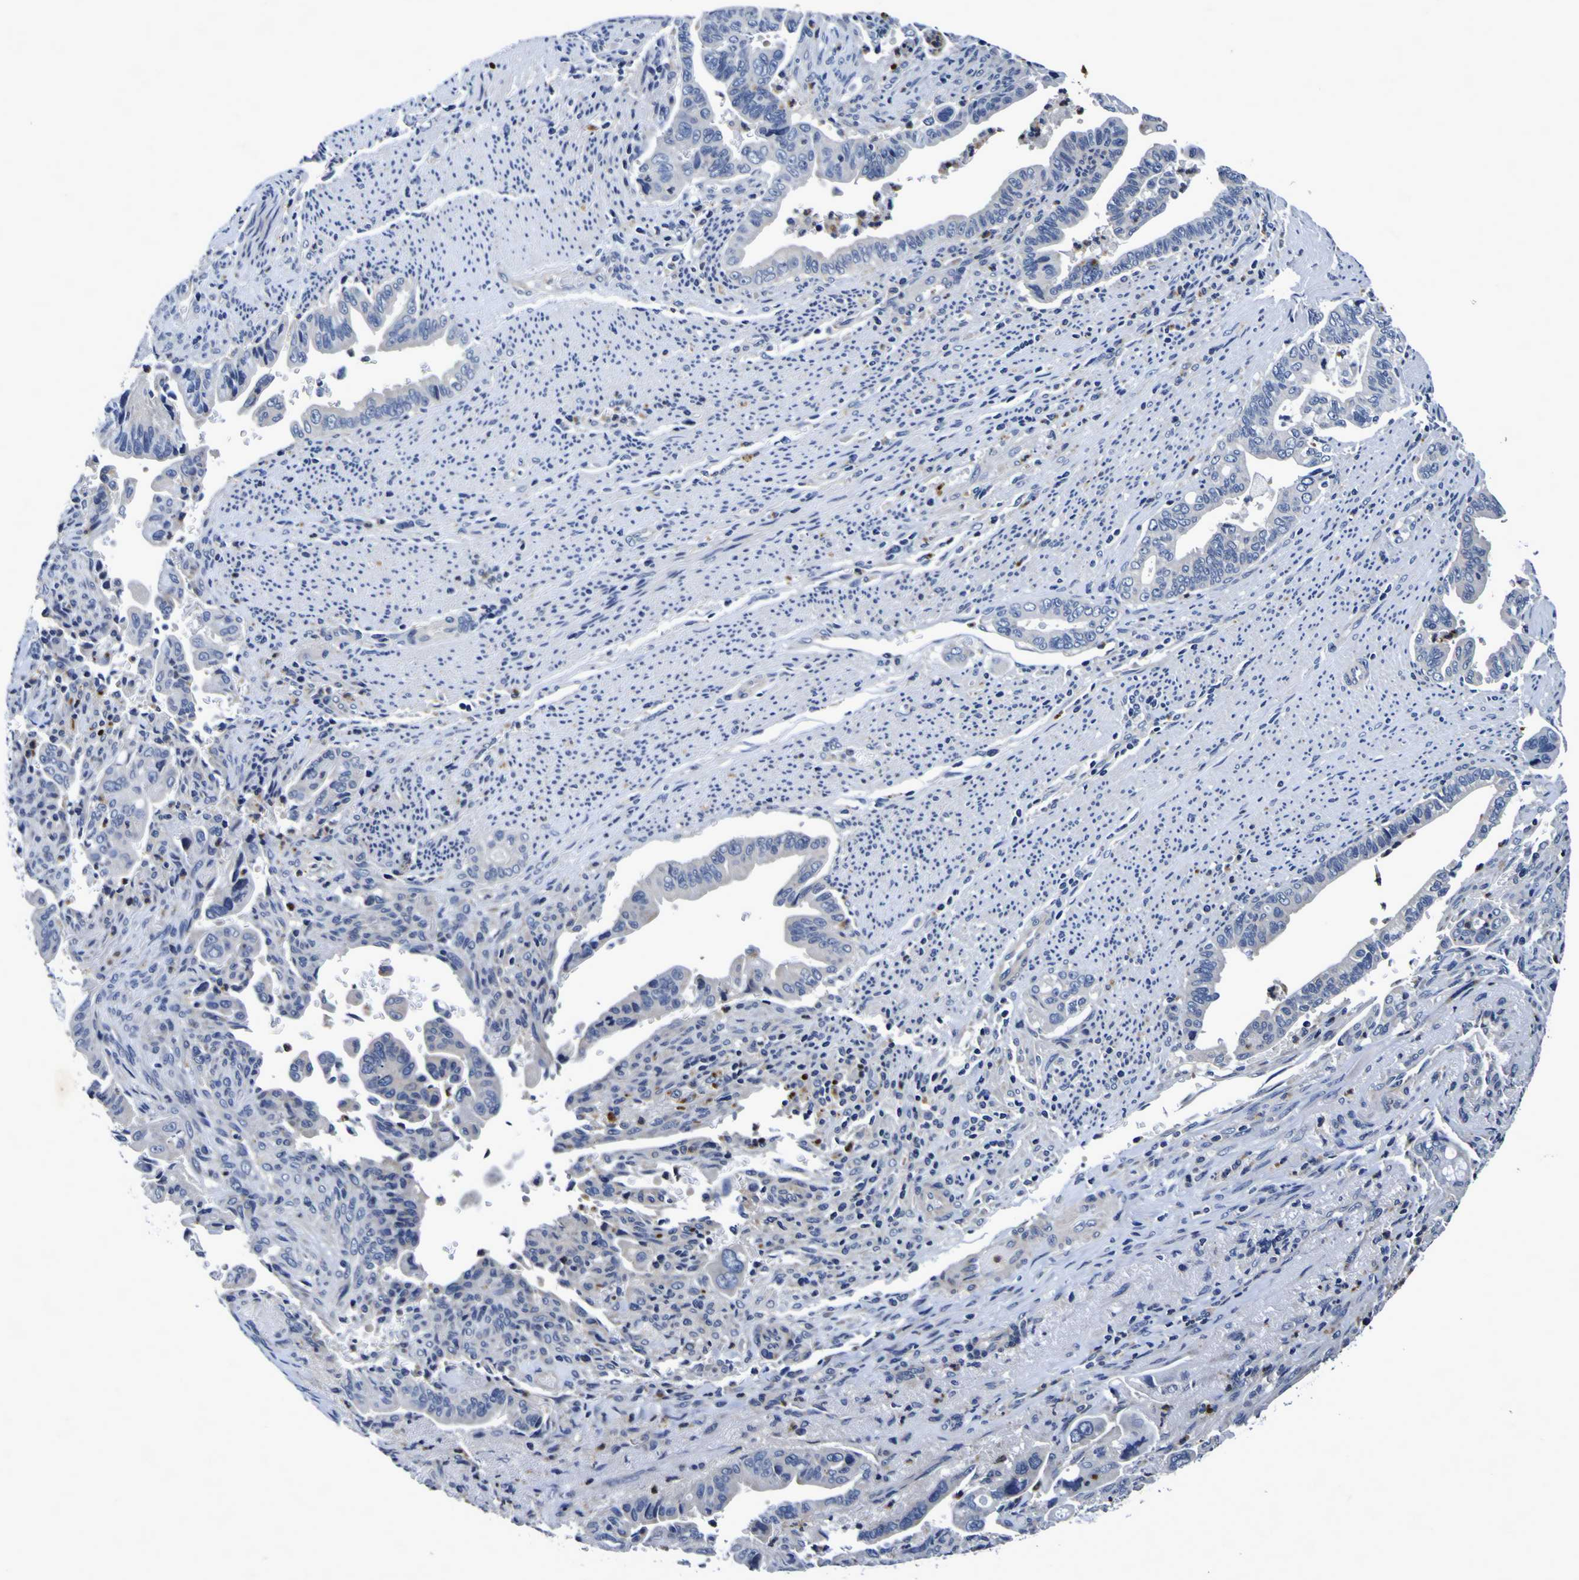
{"staining": {"intensity": "negative", "quantity": "none", "location": "none"}, "tissue": "pancreatic cancer", "cell_type": "Tumor cells", "image_type": "cancer", "snomed": [{"axis": "morphology", "description": "Adenocarcinoma, NOS"}, {"axis": "topography", "description": "Pancreas"}], "caption": "Tumor cells show no significant protein expression in pancreatic cancer. The staining is performed using DAB brown chromogen with nuclei counter-stained in using hematoxylin.", "gene": "PANK4", "patient": {"sex": "male", "age": 70}}